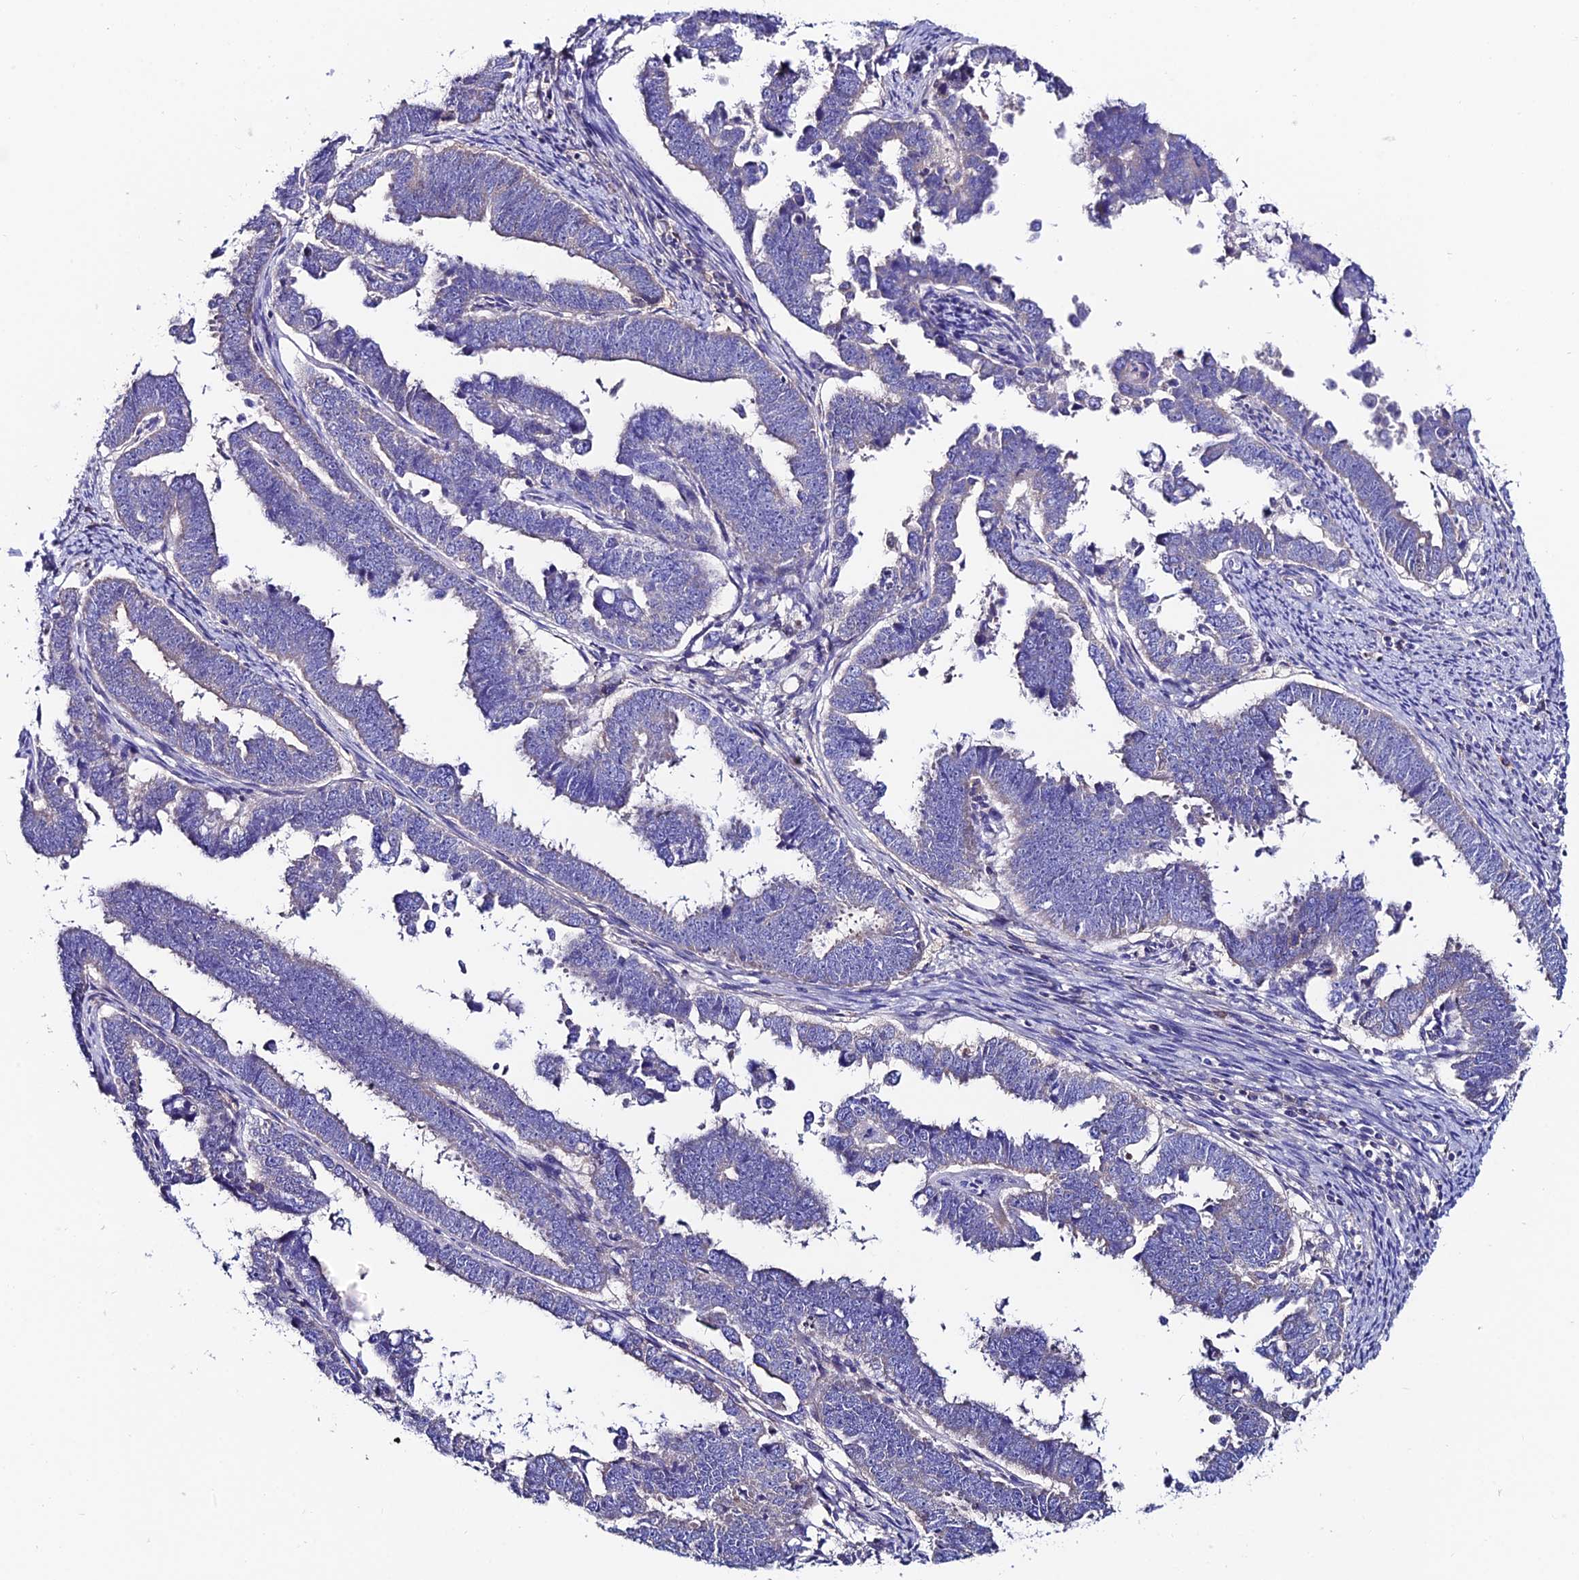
{"staining": {"intensity": "negative", "quantity": "none", "location": "none"}, "tissue": "endometrial cancer", "cell_type": "Tumor cells", "image_type": "cancer", "snomed": [{"axis": "morphology", "description": "Adenocarcinoma, NOS"}, {"axis": "topography", "description": "Endometrium"}], "caption": "Immunohistochemistry (IHC) of endometrial cancer (adenocarcinoma) exhibits no staining in tumor cells.", "gene": "SLC25A16", "patient": {"sex": "female", "age": 75}}